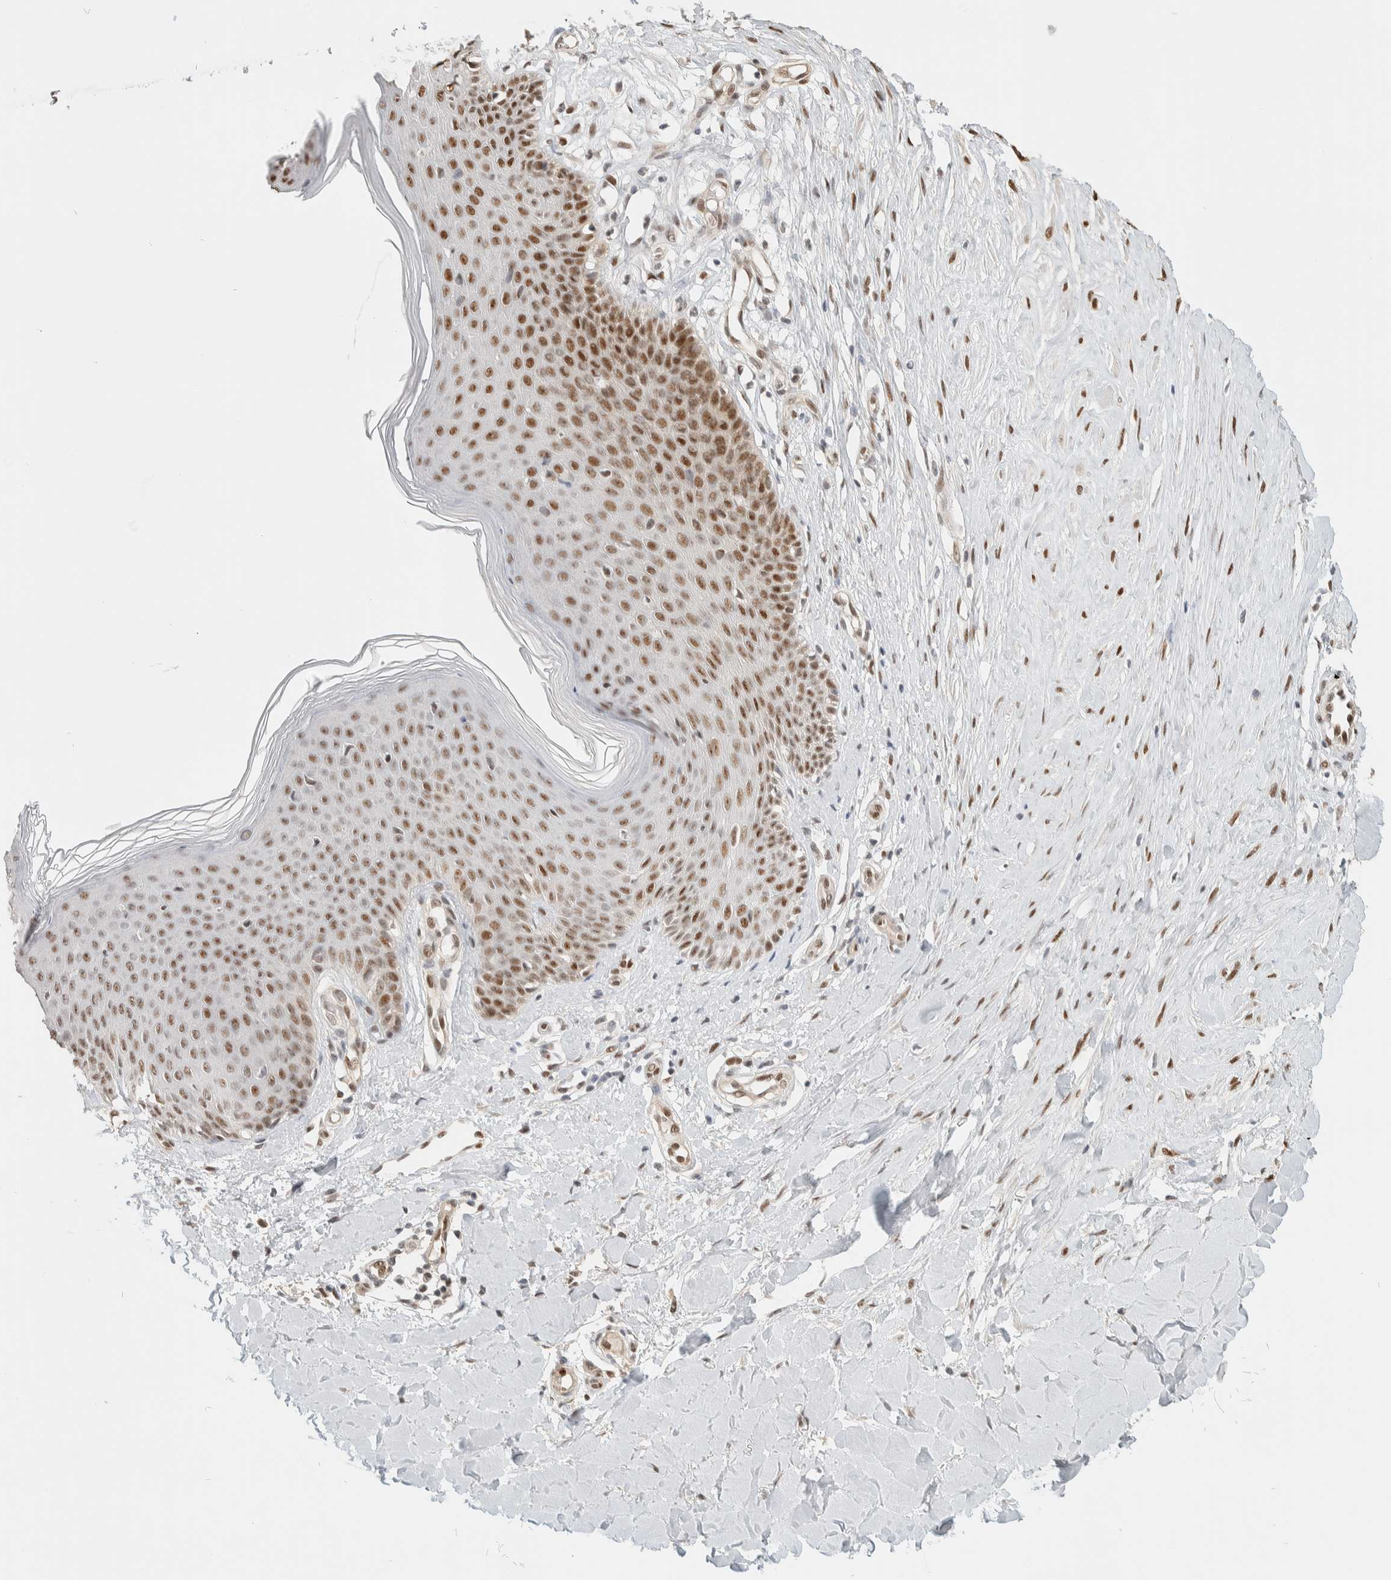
{"staining": {"intensity": "moderate", "quantity": ">75%", "location": "nuclear"}, "tissue": "skin", "cell_type": "Fibroblasts", "image_type": "normal", "snomed": [{"axis": "morphology", "description": "Normal tissue, NOS"}, {"axis": "topography", "description": "Skin"}], "caption": "High-power microscopy captured an immunohistochemistry (IHC) micrograph of unremarkable skin, revealing moderate nuclear expression in about >75% of fibroblasts.", "gene": "PUS7", "patient": {"sex": "male", "age": 41}}